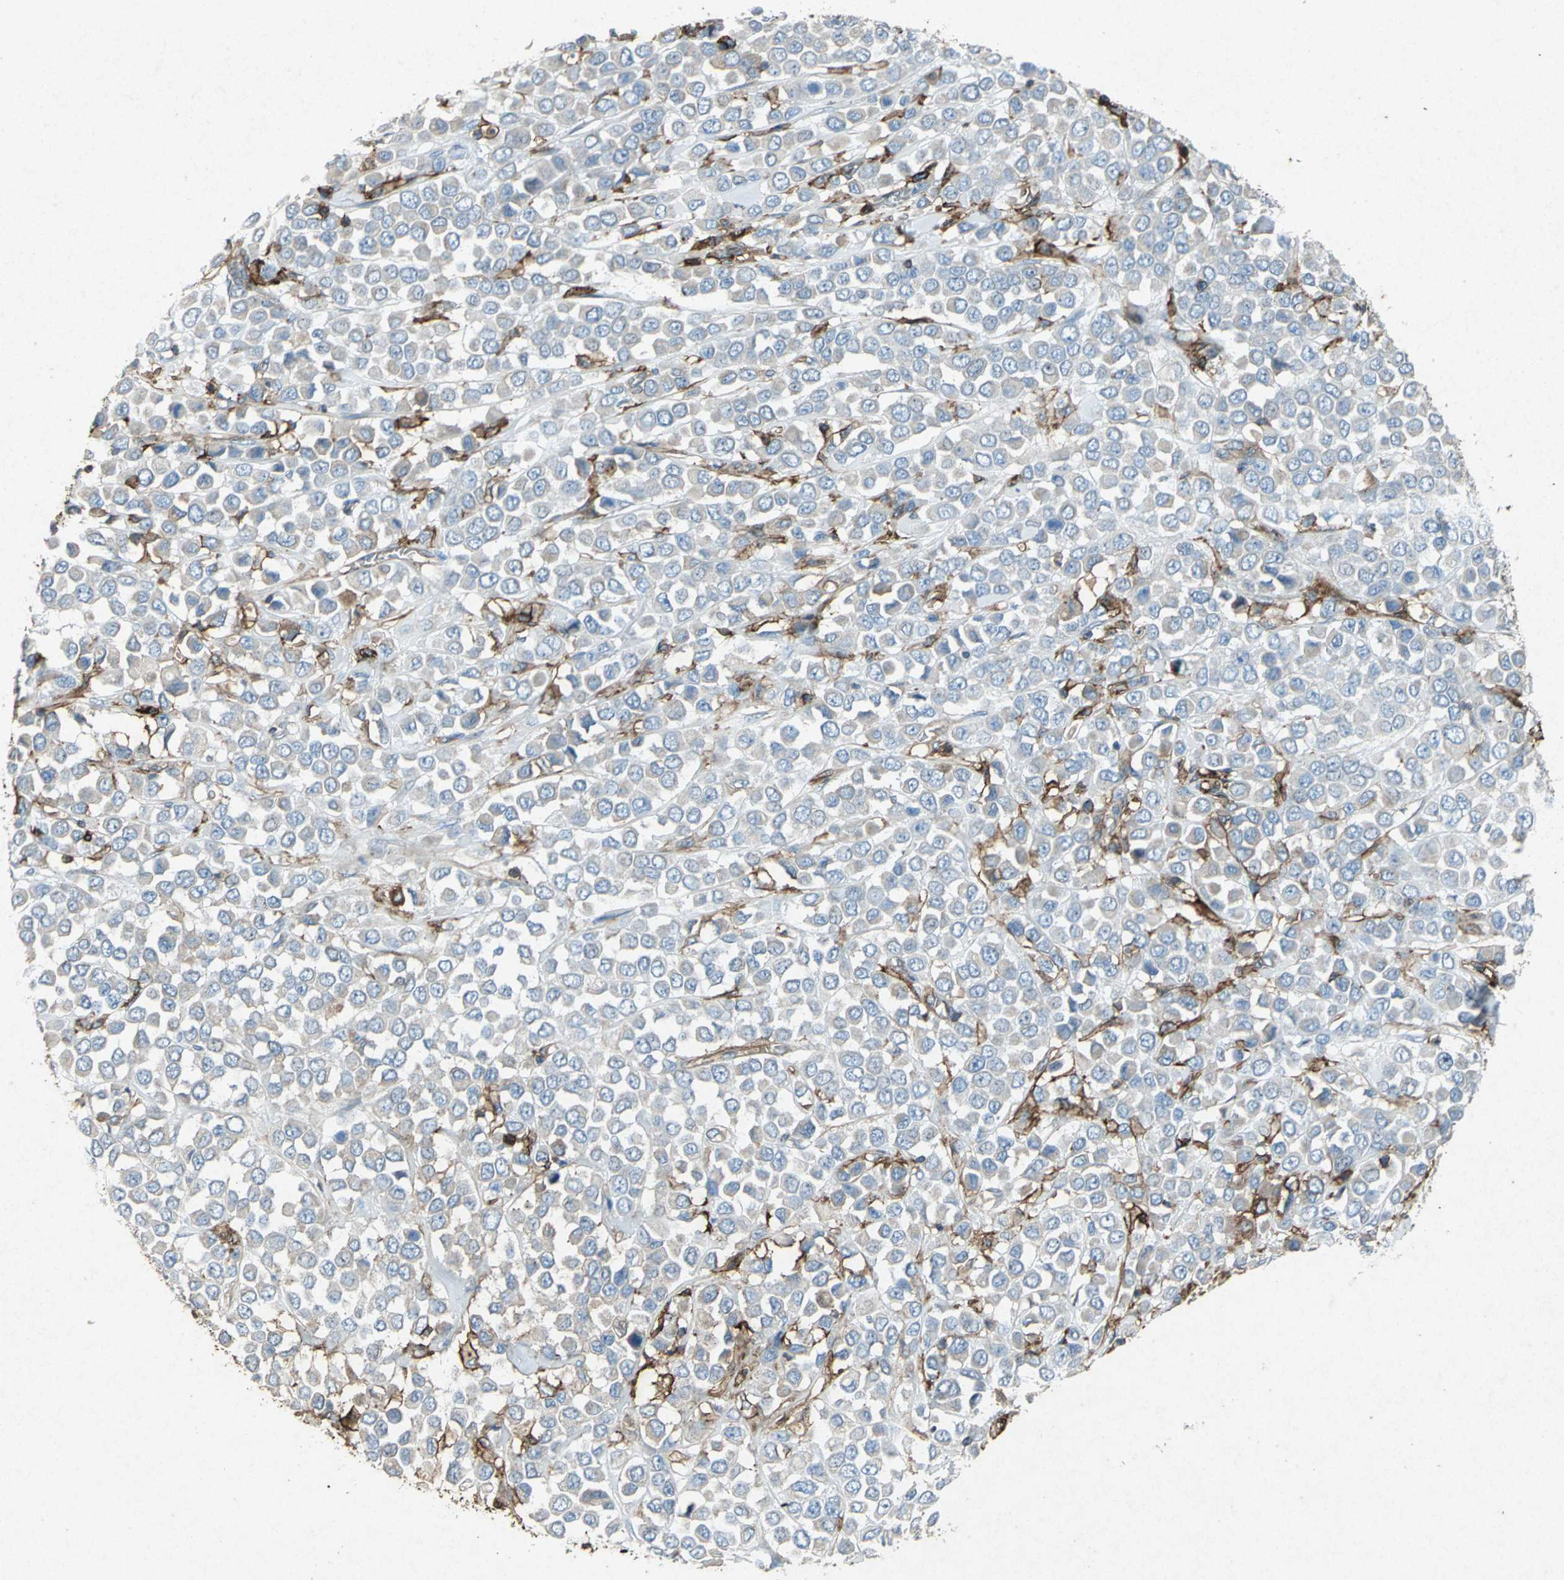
{"staining": {"intensity": "moderate", "quantity": "<25%", "location": "cytoplasmic/membranous"}, "tissue": "breast cancer", "cell_type": "Tumor cells", "image_type": "cancer", "snomed": [{"axis": "morphology", "description": "Duct carcinoma"}, {"axis": "topography", "description": "Breast"}], "caption": "Immunohistochemistry (DAB (3,3'-diaminobenzidine)) staining of human breast cancer (infiltrating ductal carcinoma) exhibits moderate cytoplasmic/membranous protein positivity in approximately <25% of tumor cells.", "gene": "CCR6", "patient": {"sex": "female", "age": 61}}